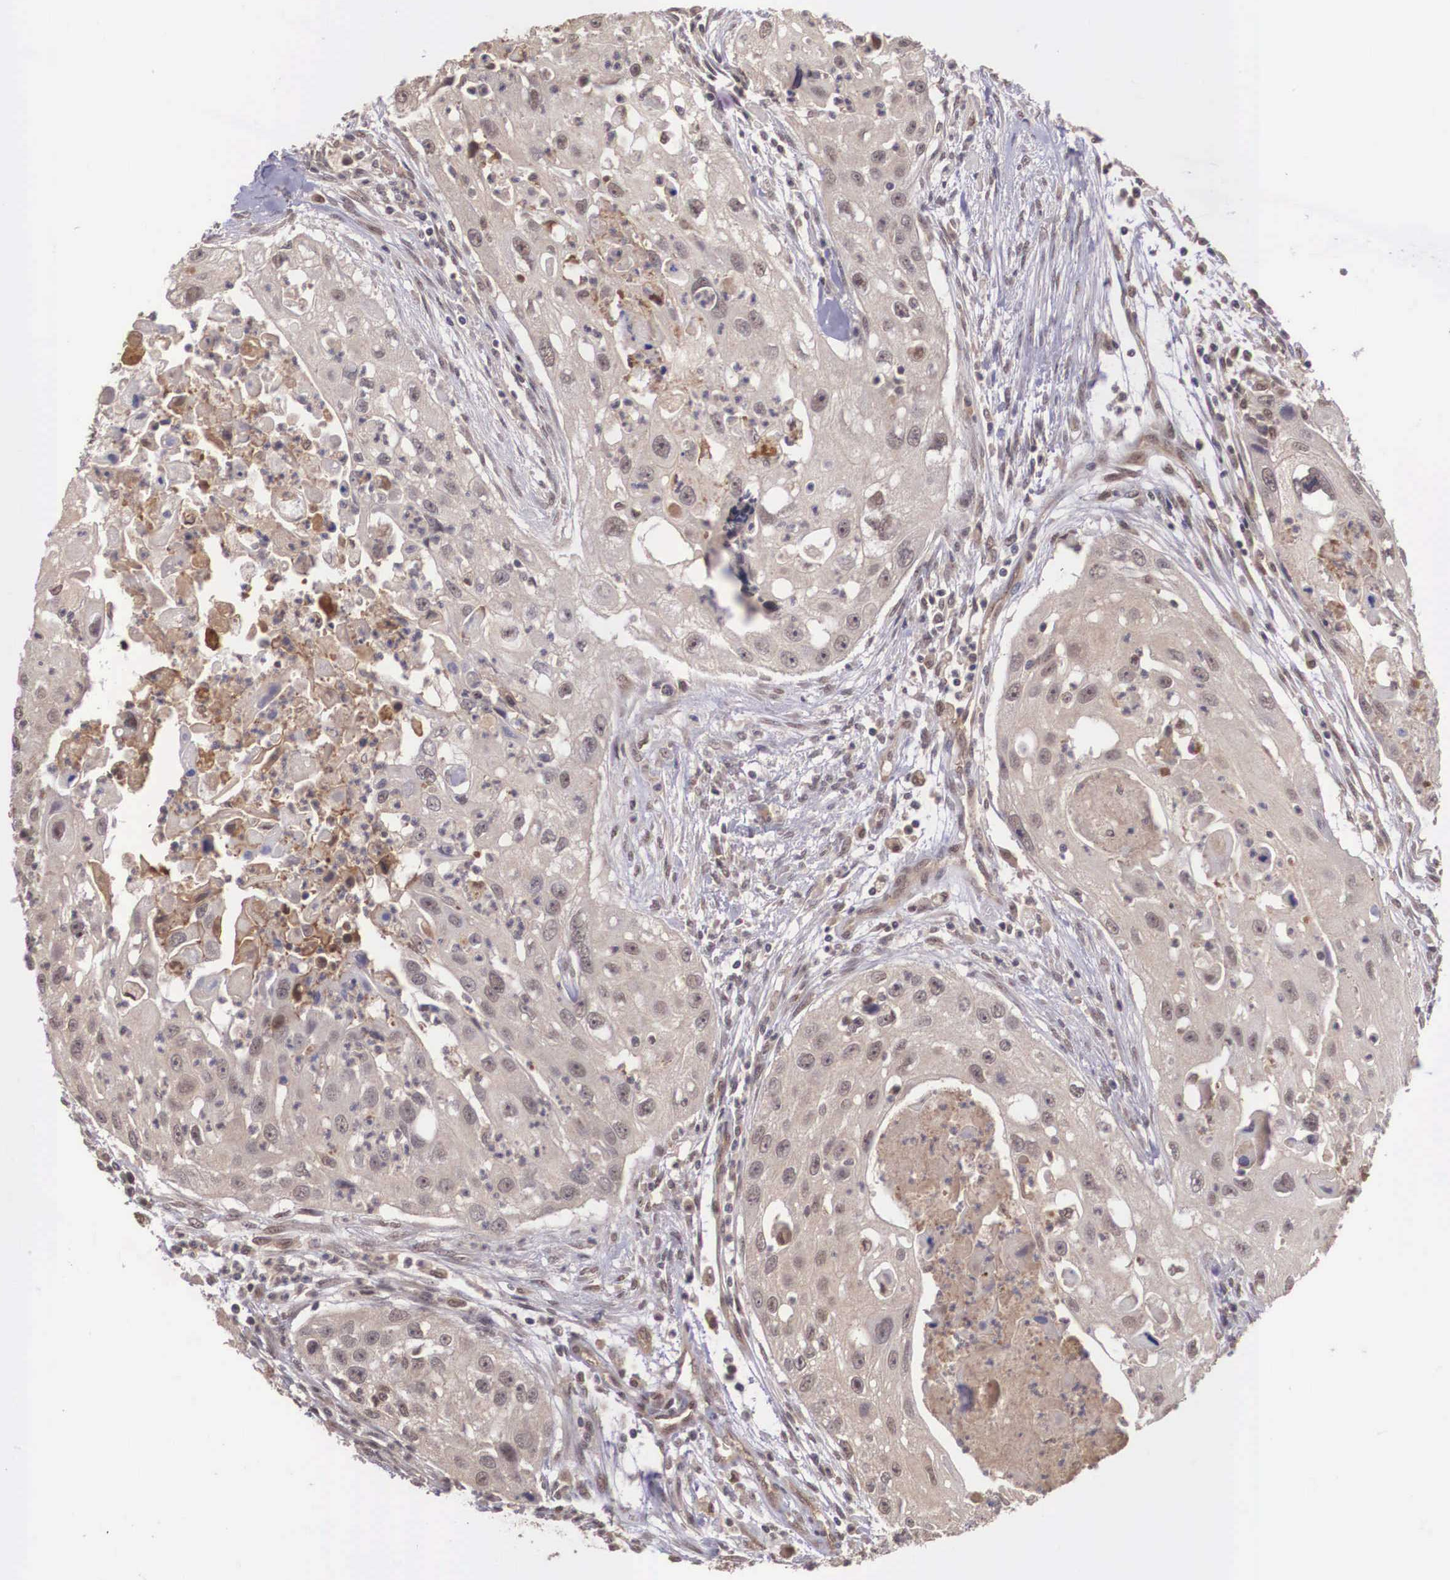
{"staining": {"intensity": "weak", "quantity": ">75%", "location": "cytoplasmic/membranous"}, "tissue": "head and neck cancer", "cell_type": "Tumor cells", "image_type": "cancer", "snomed": [{"axis": "morphology", "description": "Squamous cell carcinoma, NOS"}, {"axis": "topography", "description": "Head-Neck"}], "caption": "Head and neck squamous cell carcinoma stained with DAB immunohistochemistry demonstrates low levels of weak cytoplasmic/membranous positivity in about >75% of tumor cells.", "gene": "VASH1", "patient": {"sex": "male", "age": 64}}